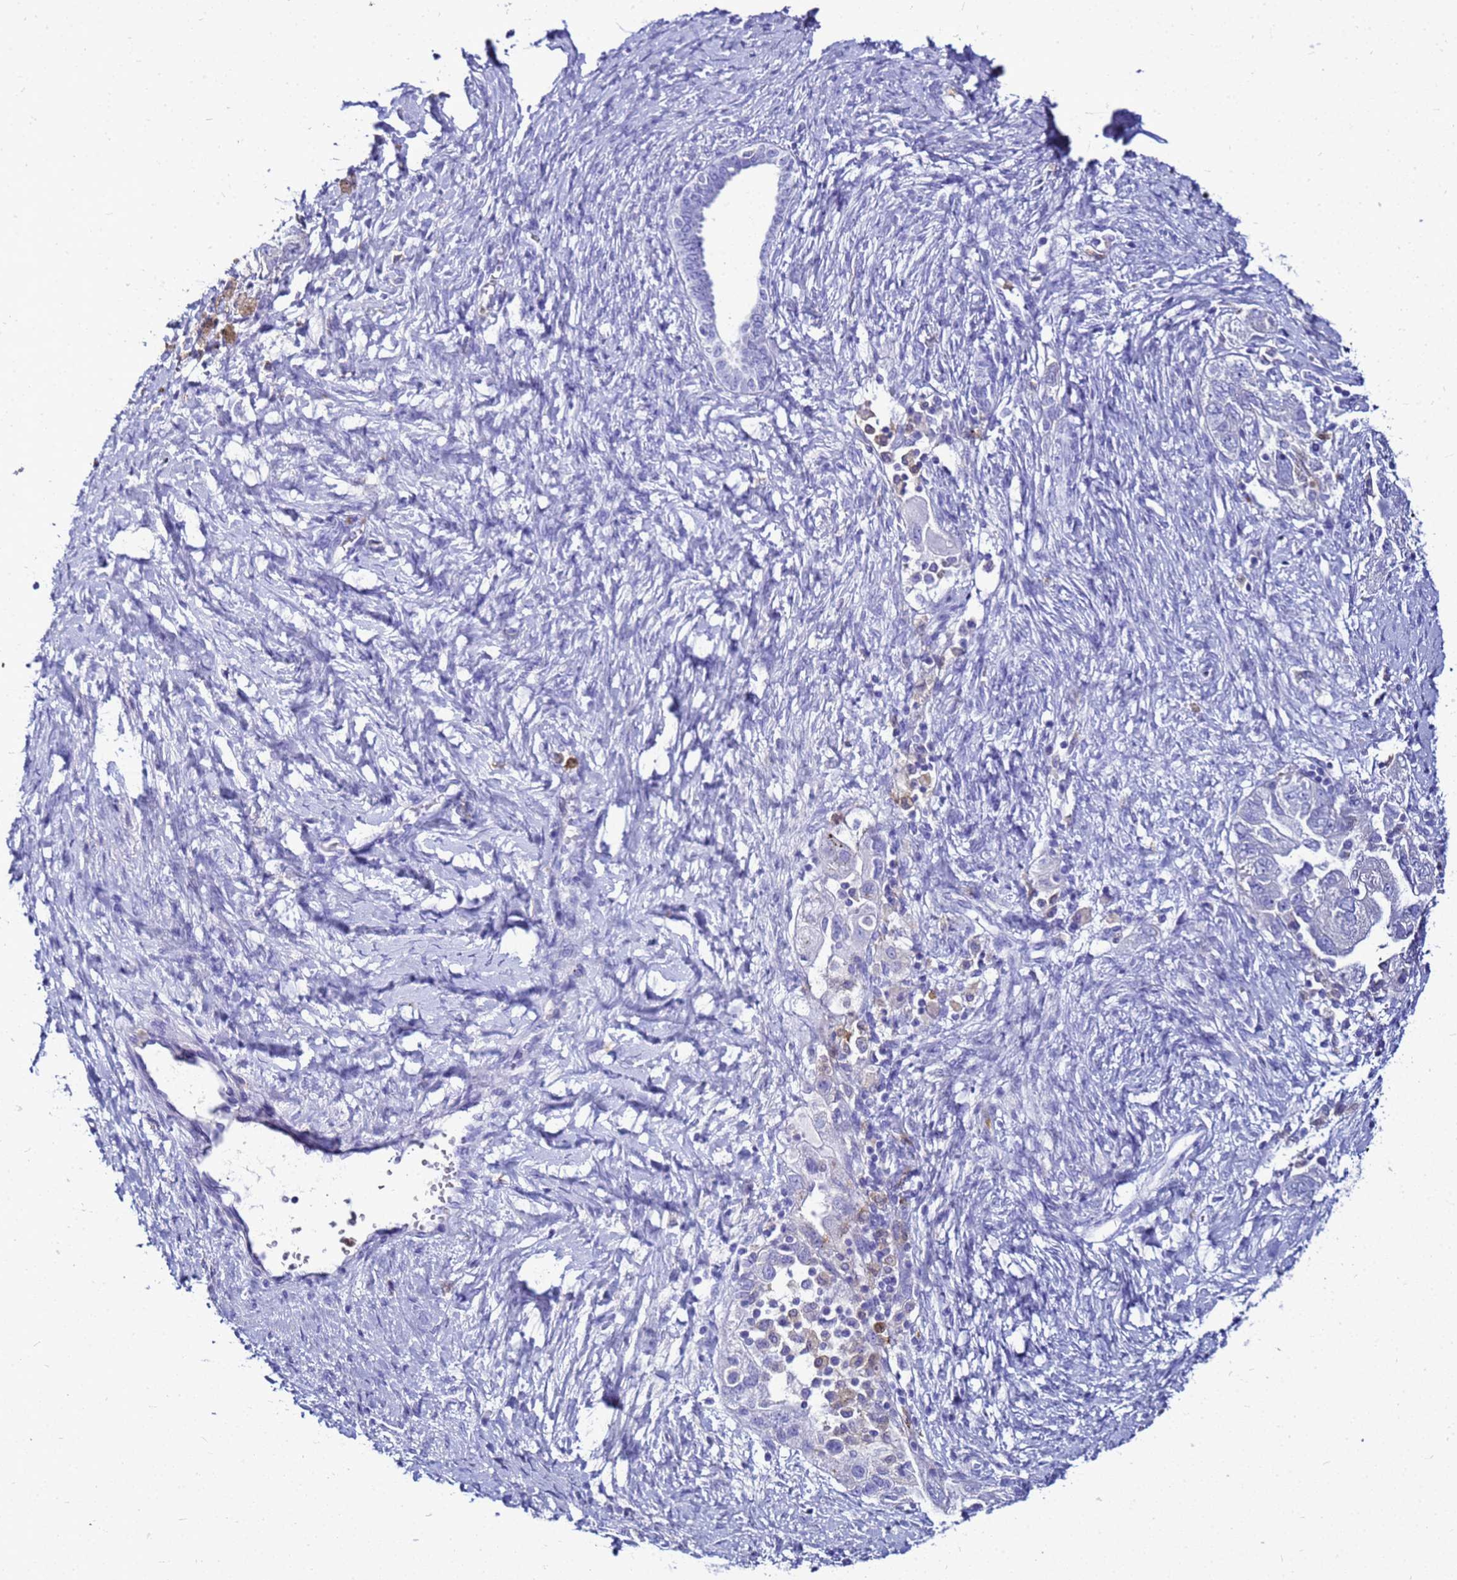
{"staining": {"intensity": "negative", "quantity": "none", "location": "none"}, "tissue": "ovarian cancer", "cell_type": "Tumor cells", "image_type": "cancer", "snomed": [{"axis": "morphology", "description": "Carcinoma, NOS"}, {"axis": "morphology", "description": "Cystadenocarcinoma, serous, NOS"}, {"axis": "topography", "description": "Ovary"}], "caption": "This is an immunohistochemistry (IHC) image of human serous cystadenocarcinoma (ovarian). There is no positivity in tumor cells.", "gene": "CSTA", "patient": {"sex": "female", "age": 69}}